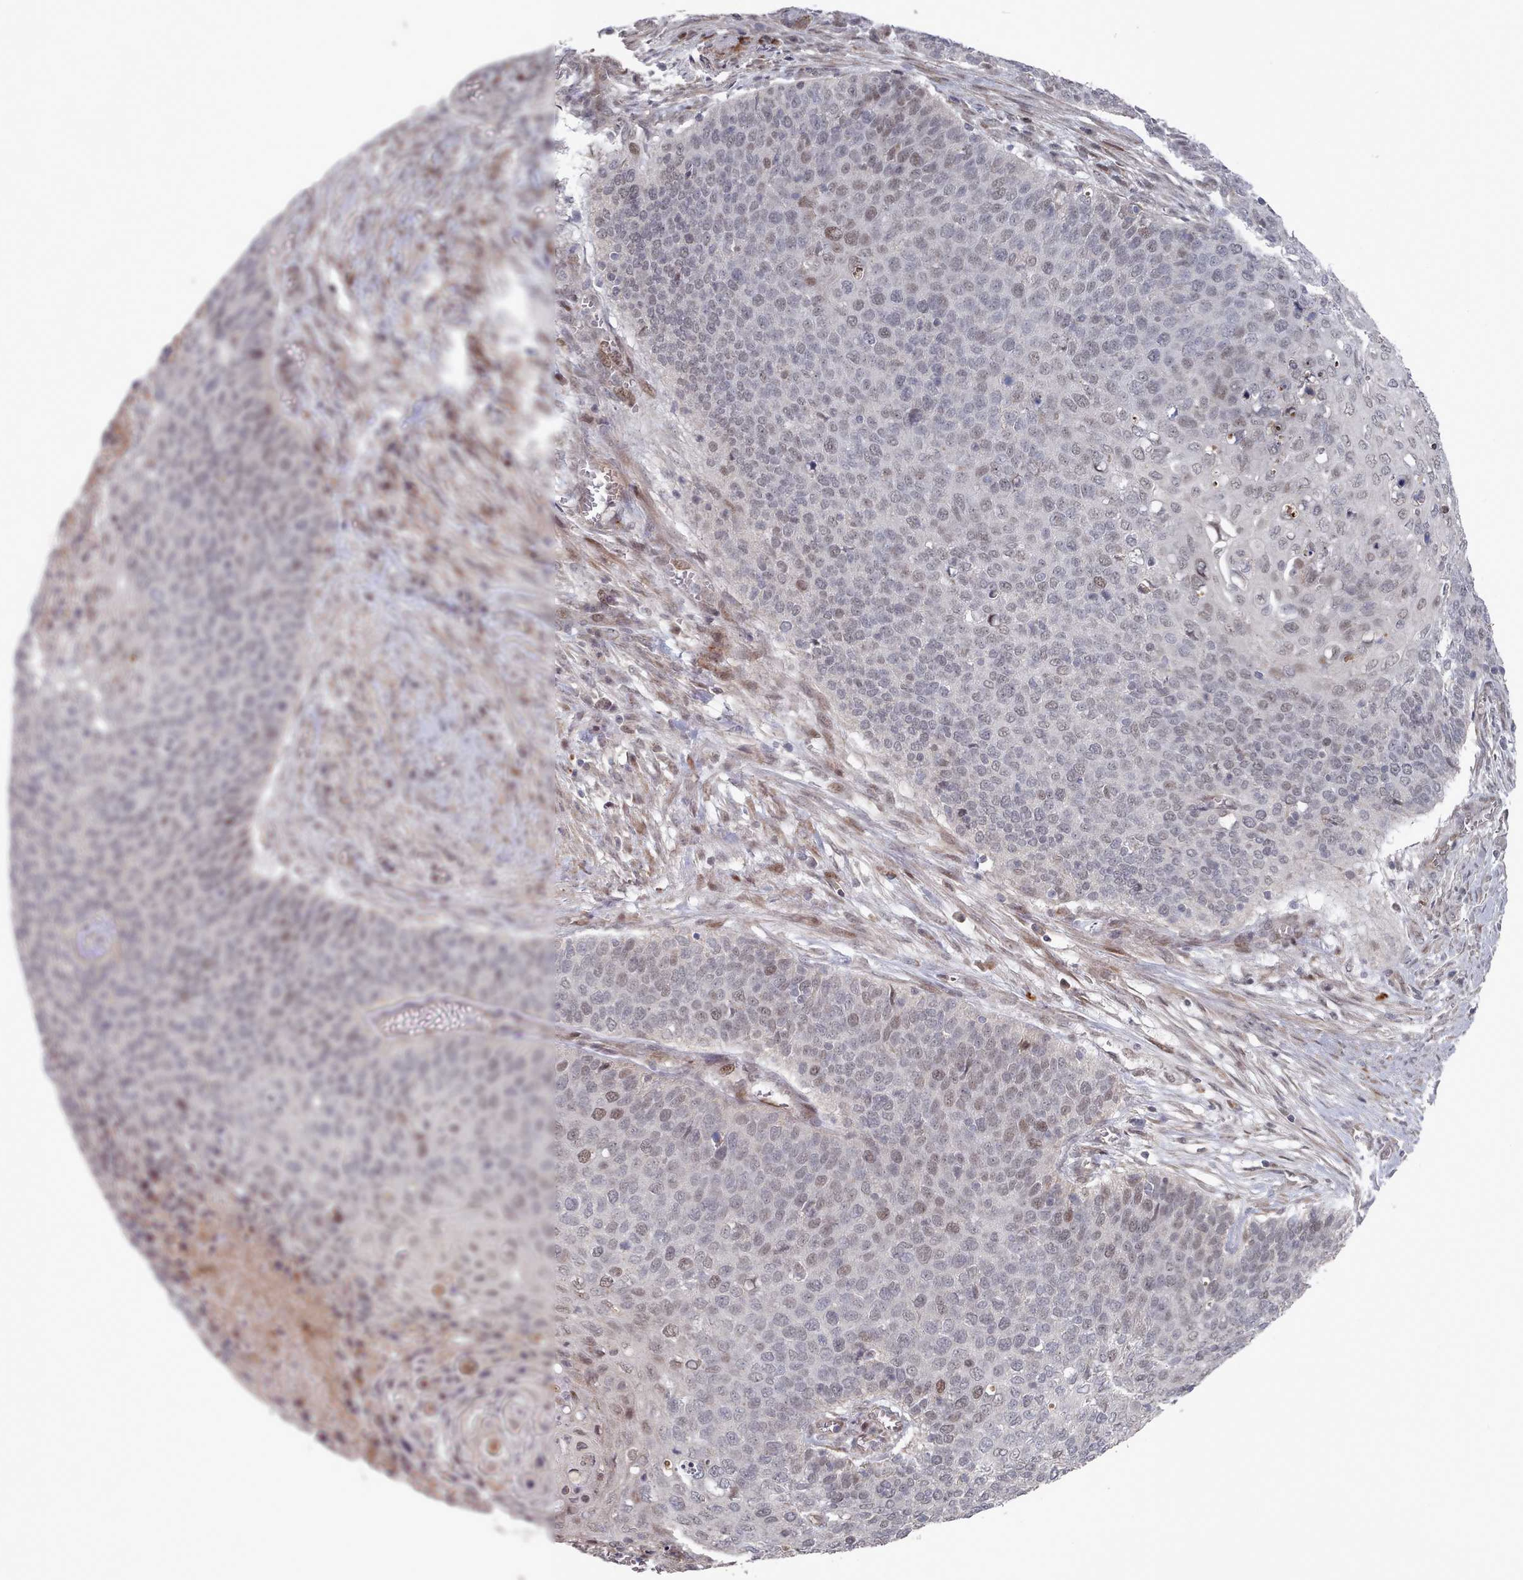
{"staining": {"intensity": "negative", "quantity": "none", "location": "none"}, "tissue": "cervical cancer", "cell_type": "Tumor cells", "image_type": "cancer", "snomed": [{"axis": "morphology", "description": "Squamous cell carcinoma, NOS"}, {"axis": "topography", "description": "Cervix"}], "caption": "Immunohistochemical staining of cervical squamous cell carcinoma reveals no significant expression in tumor cells. The staining is performed using DAB brown chromogen with nuclei counter-stained in using hematoxylin.", "gene": "CPSF4", "patient": {"sex": "female", "age": 39}}